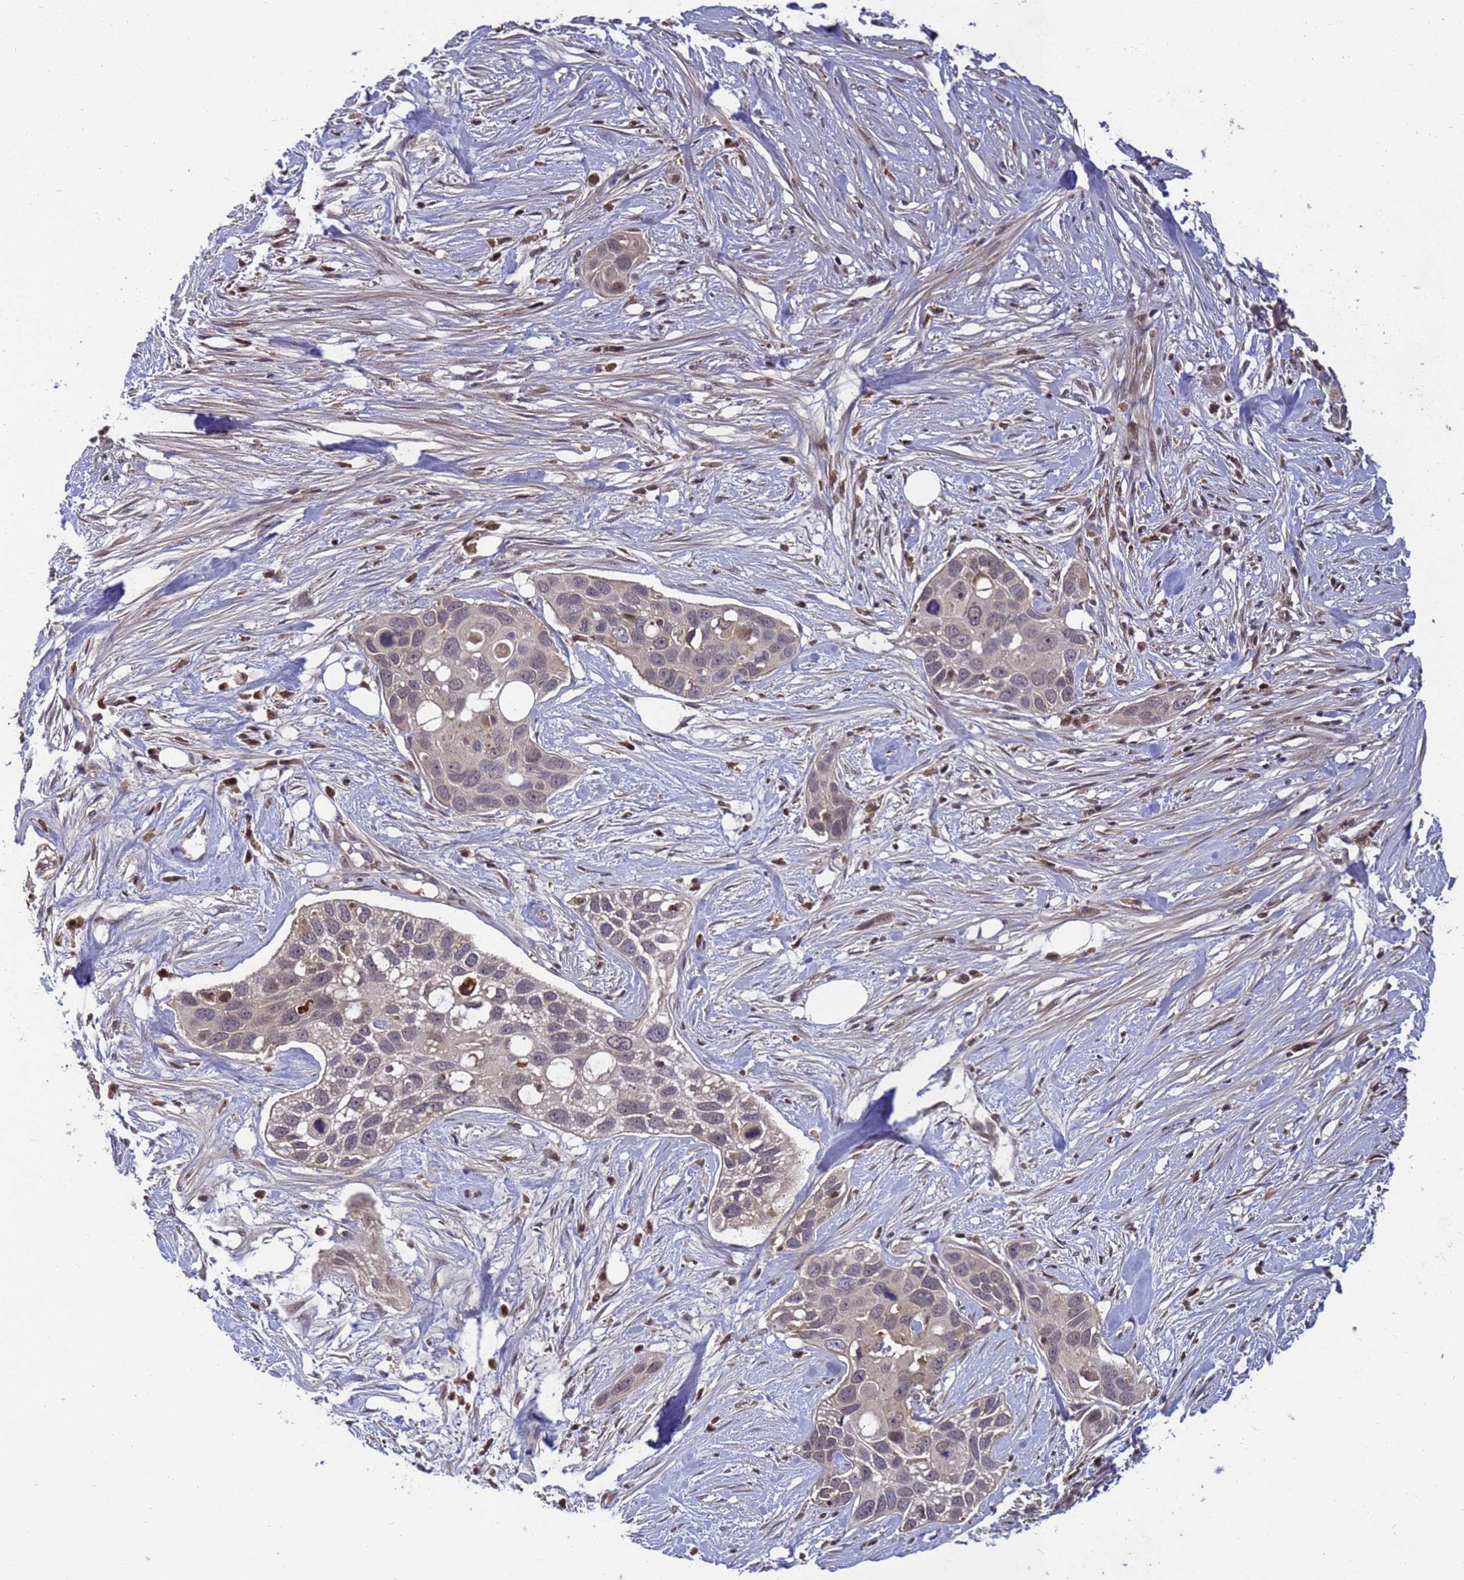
{"staining": {"intensity": "negative", "quantity": "none", "location": "none"}, "tissue": "pancreatic cancer", "cell_type": "Tumor cells", "image_type": "cancer", "snomed": [{"axis": "morphology", "description": "Adenocarcinoma, NOS"}, {"axis": "topography", "description": "Pancreas"}], "caption": "This histopathology image is of pancreatic adenocarcinoma stained with immunohistochemistry (IHC) to label a protein in brown with the nuclei are counter-stained blue. There is no positivity in tumor cells.", "gene": "TMEM74B", "patient": {"sex": "female", "age": 60}}